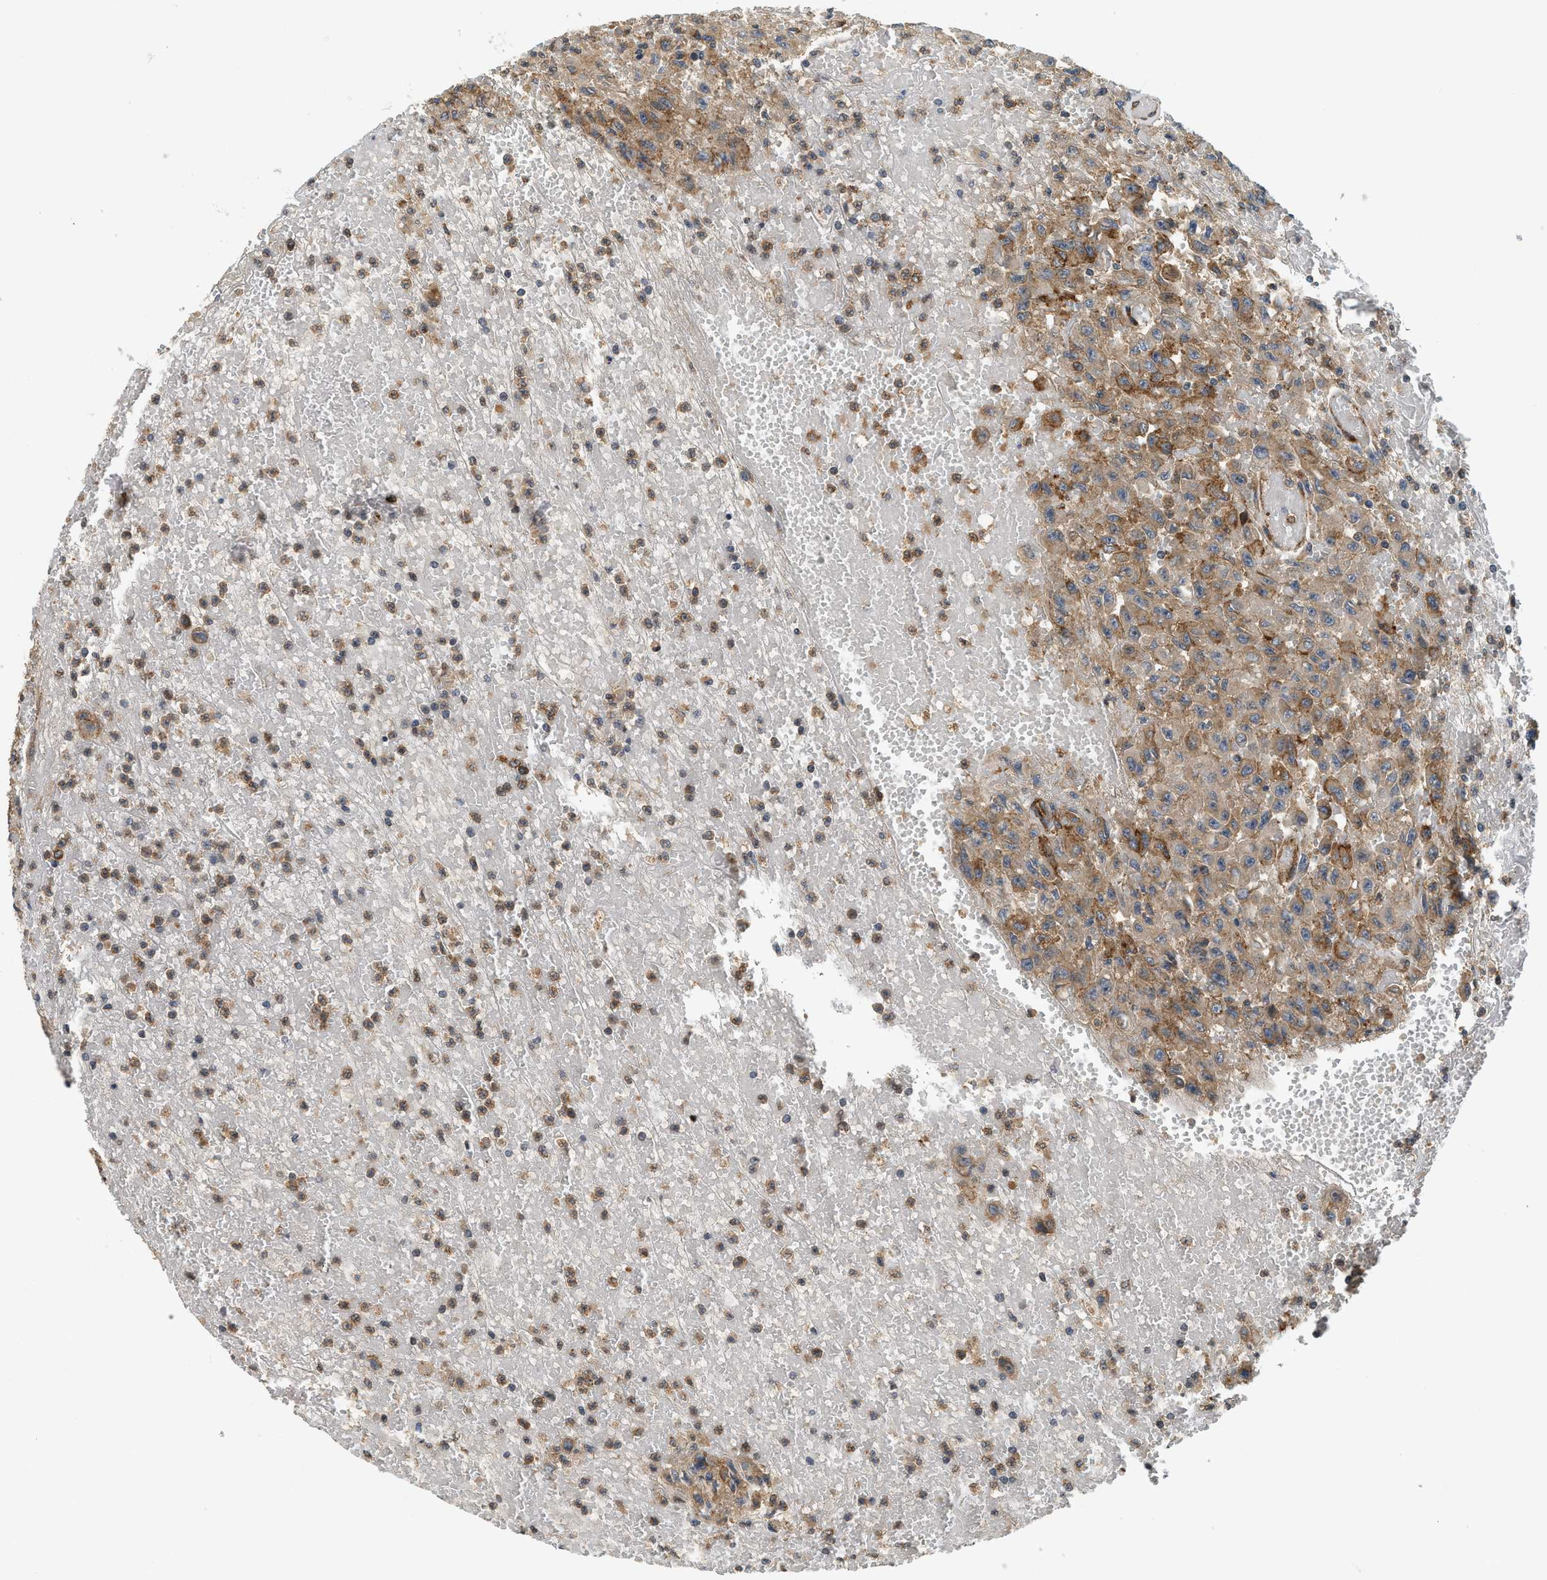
{"staining": {"intensity": "moderate", "quantity": ">75%", "location": "cytoplasmic/membranous"}, "tissue": "urothelial cancer", "cell_type": "Tumor cells", "image_type": "cancer", "snomed": [{"axis": "morphology", "description": "Urothelial carcinoma, High grade"}, {"axis": "topography", "description": "Urinary bladder"}], "caption": "Immunohistochemical staining of human urothelial cancer displays moderate cytoplasmic/membranous protein positivity in about >75% of tumor cells.", "gene": "HIP1", "patient": {"sex": "female", "age": 64}}